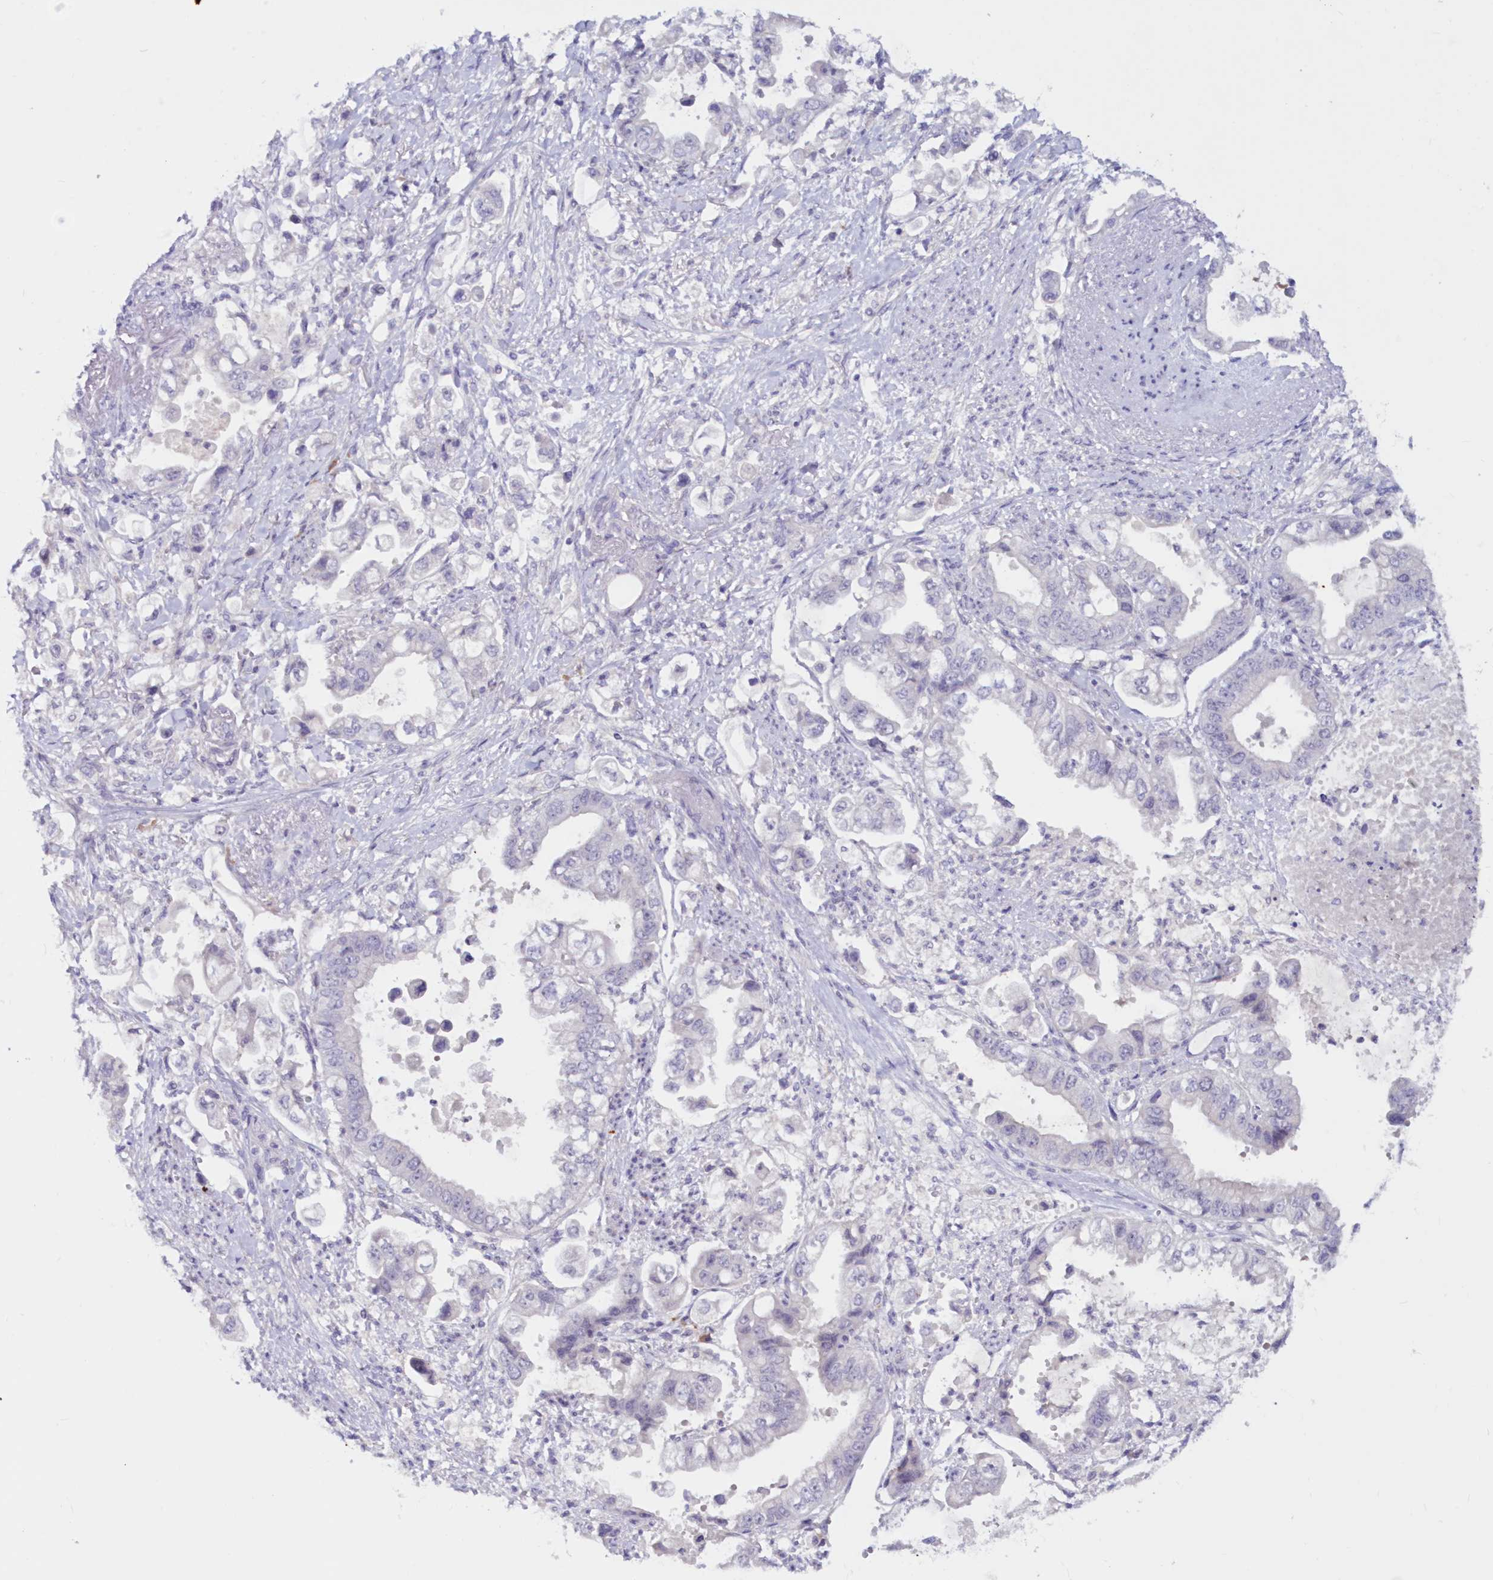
{"staining": {"intensity": "negative", "quantity": "none", "location": "none"}, "tissue": "stomach cancer", "cell_type": "Tumor cells", "image_type": "cancer", "snomed": [{"axis": "morphology", "description": "Adenocarcinoma, NOS"}, {"axis": "topography", "description": "Stomach"}], "caption": "Image shows no protein positivity in tumor cells of stomach cancer tissue. Nuclei are stained in blue.", "gene": "SNED1", "patient": {"sex": "male", "age": 62}}